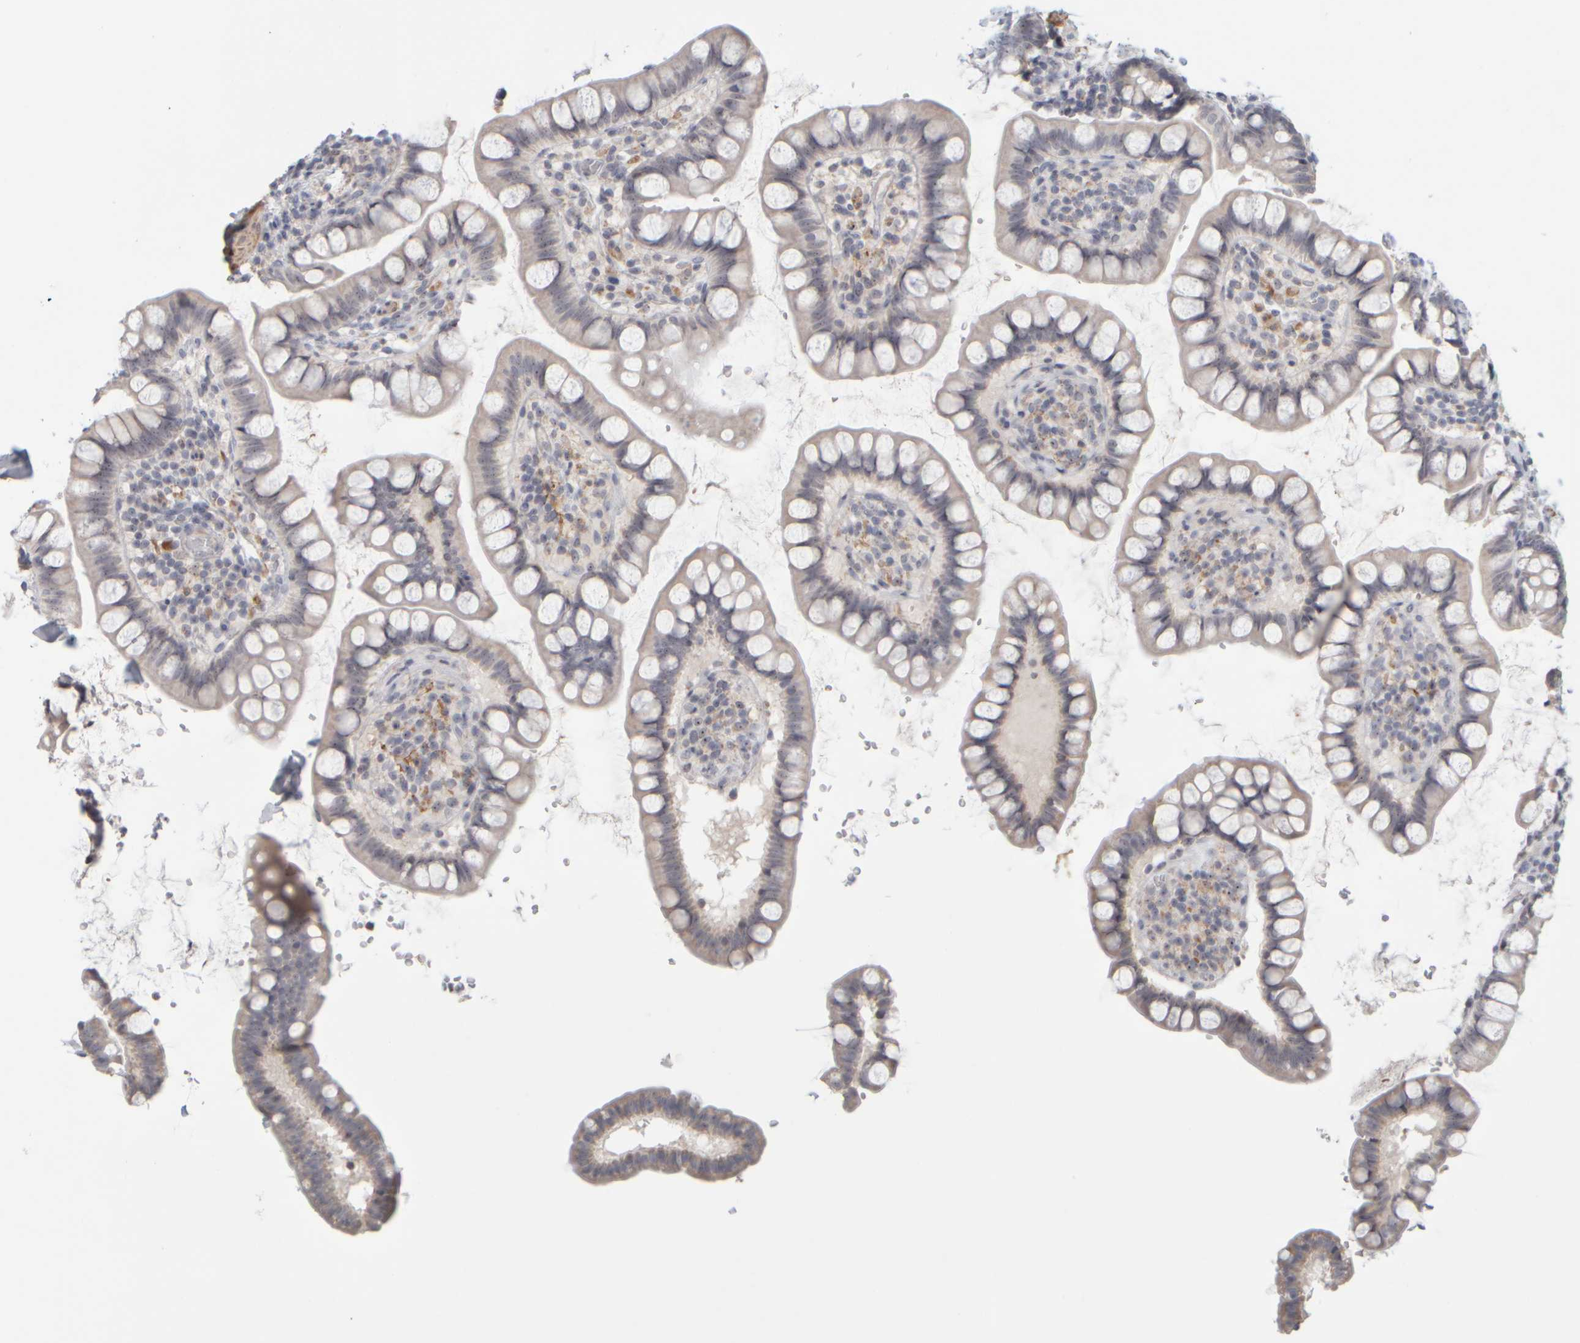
{"staining": {"intensity": "negative", "quantity": "none", "location": "none"}, "tissue": "small intestine", "cell_type": "Glandular cells", "image_type": "normal", "snomed": [{"axis": "morphology", "description": "Normal tissue, NOS"}, {"axis": "topography", "description": "Smooth muscle"}, {"axis": "topography", "description": "Small intestine"}], "caption": "Normal small intestine was stained to show a protein in brown. There is no significant expression in glandular cells.", "gene": "DCXR", "patient": {"sex": "female", "age": 84}}